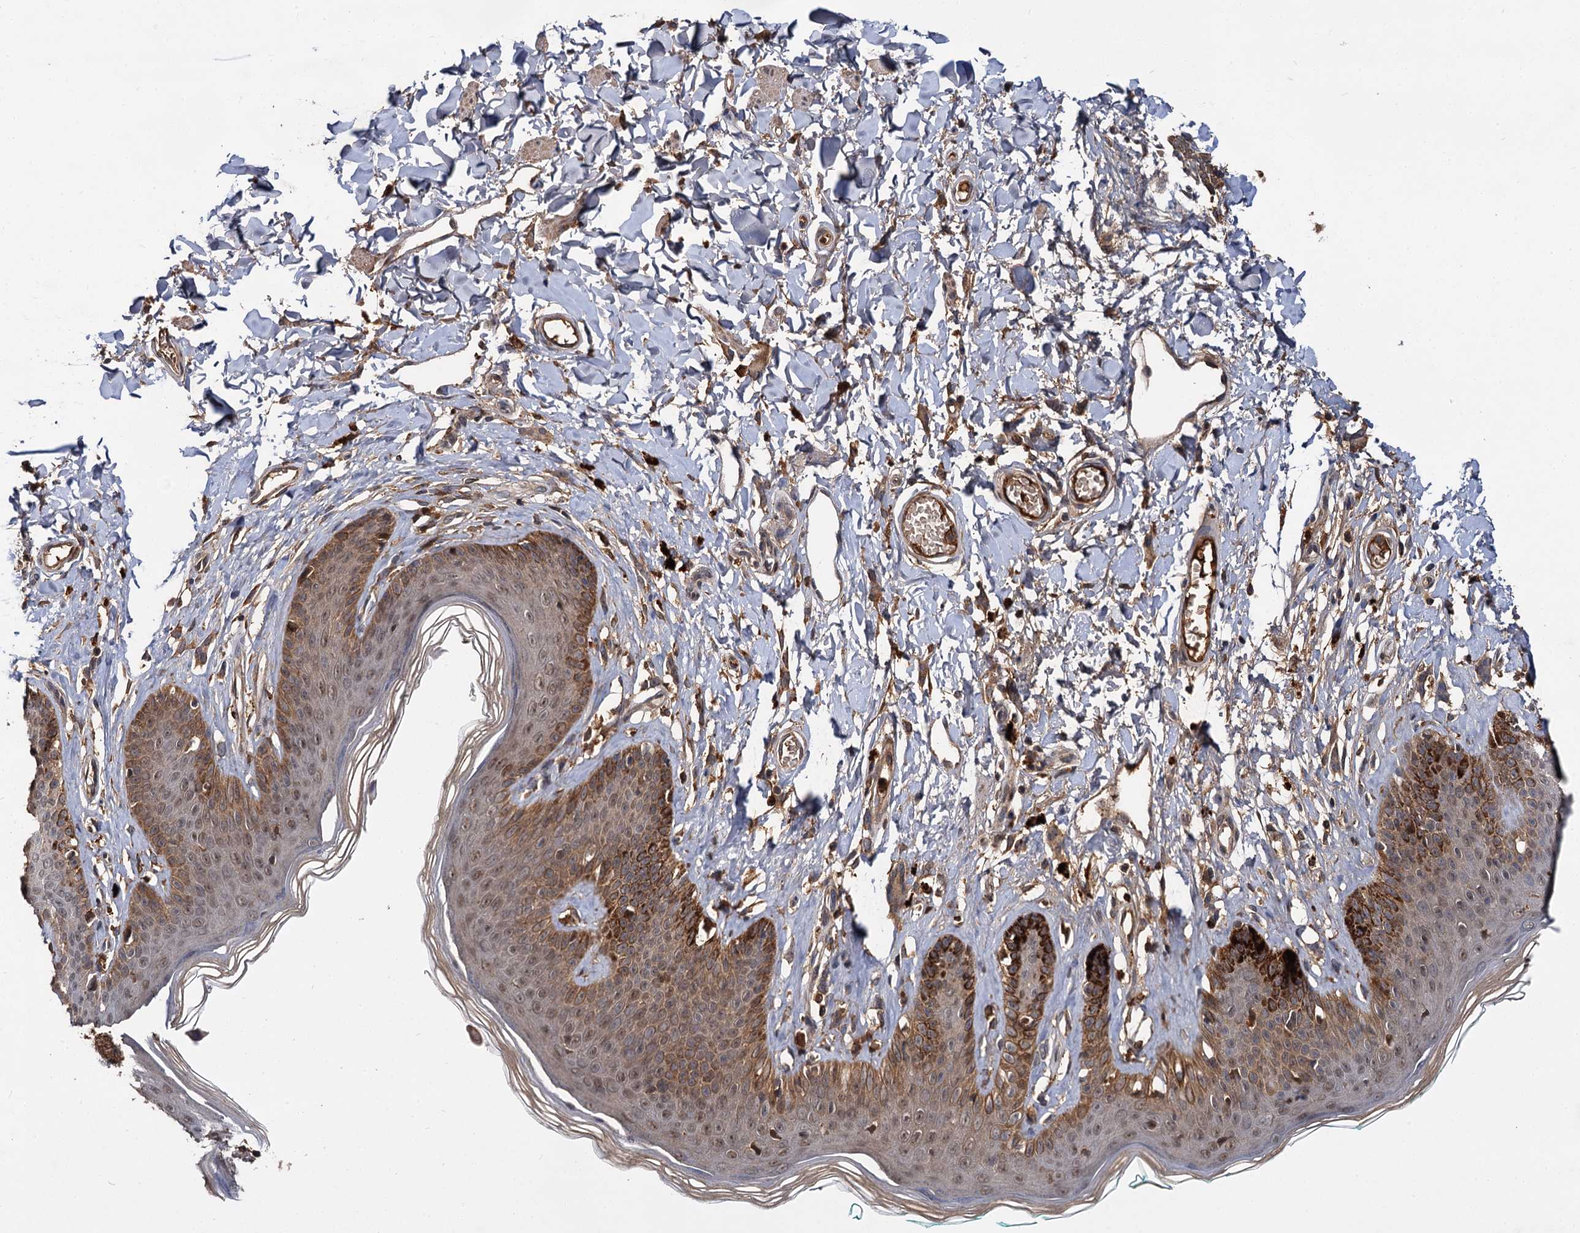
{"staining": {"intensity": "moderate", "quantity": "25%-75%", "location": "cytoplasmic/membranous"}, "tissue": "skin", "cell_type": "Epidermal cells", "image_type": "normal", "snomed": [{"axis": "morphology", "description": "Normal tissue, NOS"}, {"axis": "morphology", "description": "Squamous cell carcinoma, NOS"}, {"axis": "topography", "description": "Vulva"}], "caption": "A brown stain labels moderate cytoplasmic/membranous positivity of a protein in epidermal cells of normal skin. Nuclei are stained in blue.", "gene": "MBD6", "patient": {"sex": "female", "age": 85}}